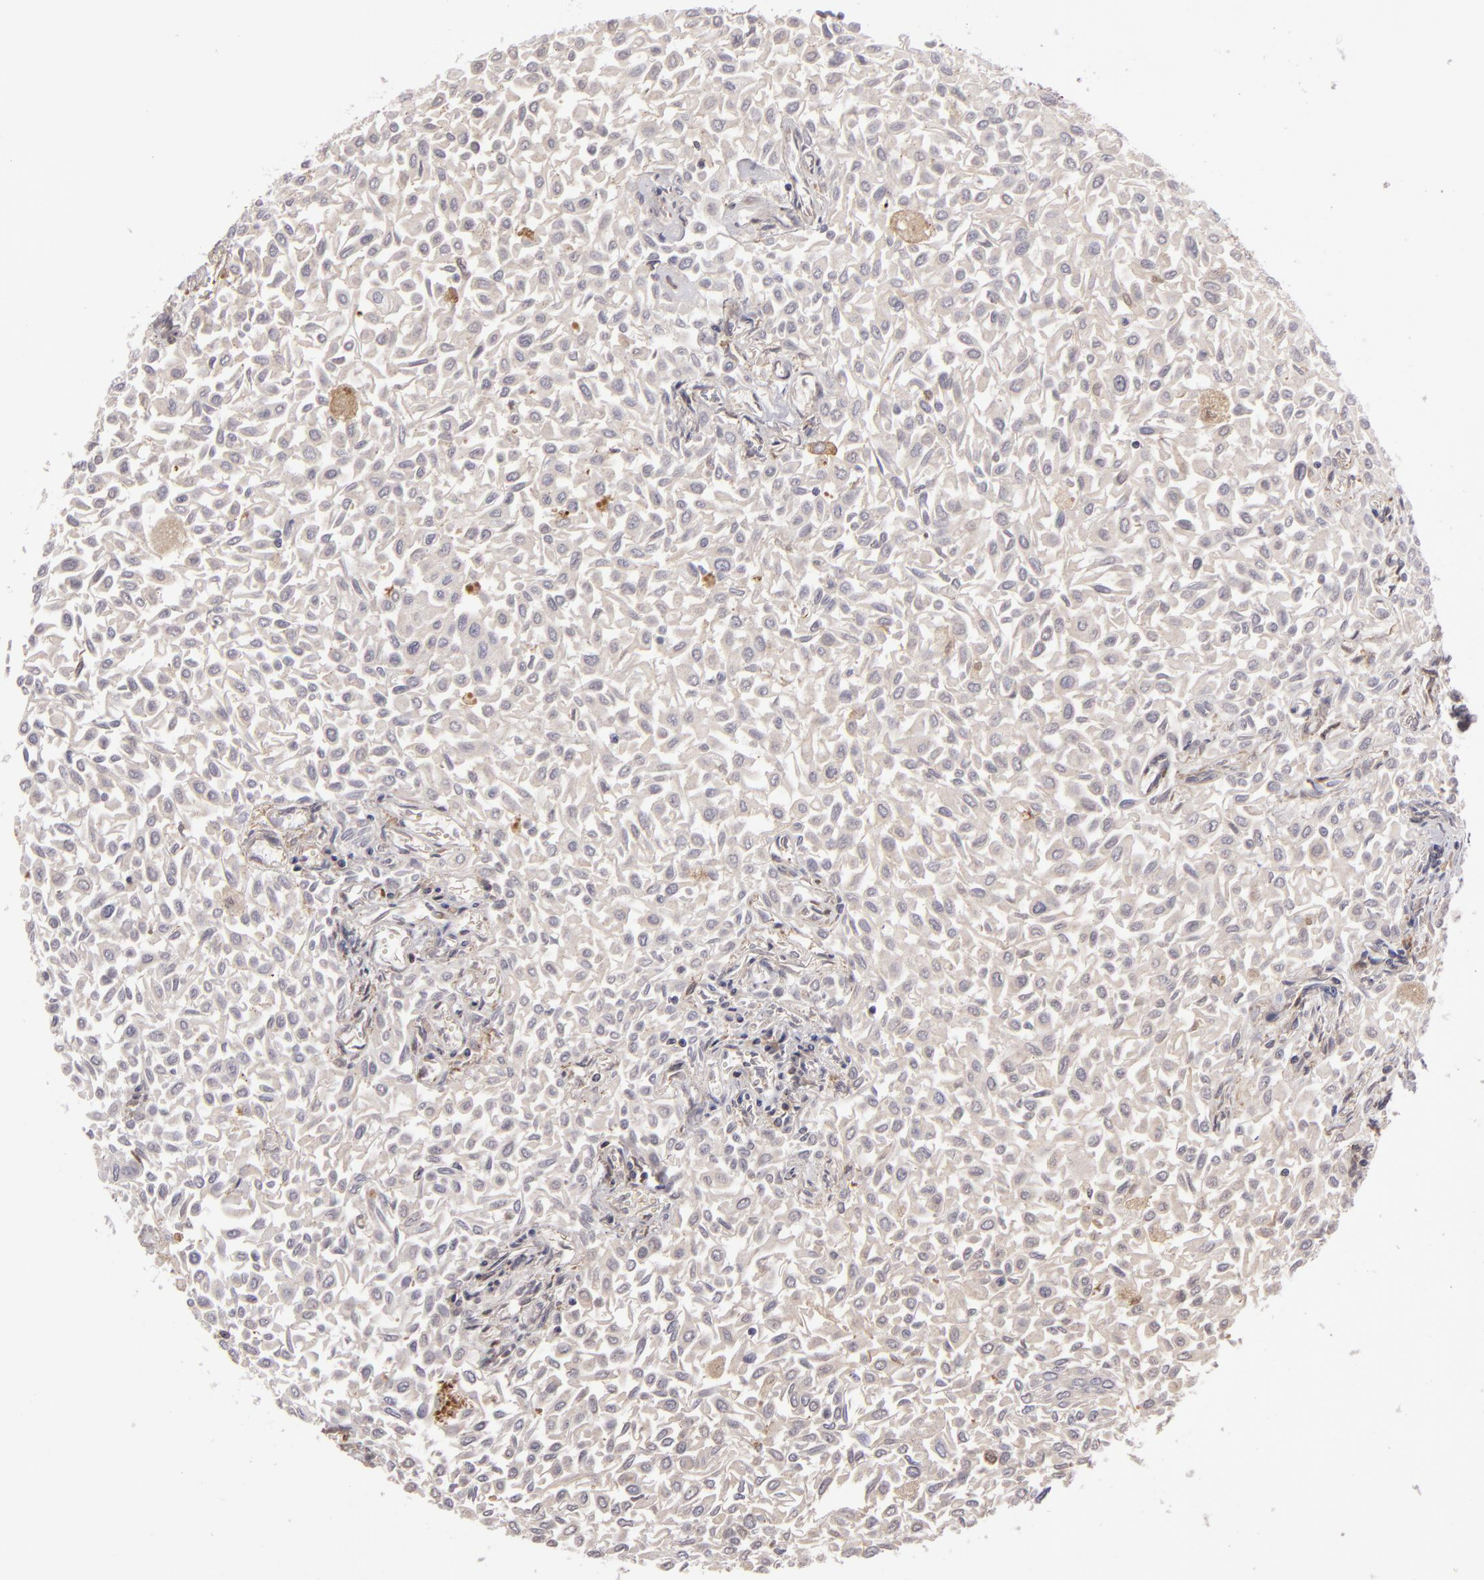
{"staining": {"intensity": "weak", "quantity": ">75%", "location": "cytoplasmic/membranous"}, "tissue": "urothelial cancer", "cell_type": "Tumor cells", "image_type": "cancer", "snomed": [{"axis": "morphology", "description": "Urothelial carcinoma, Low grade"}, {"axis": "topography", "description": "Urinary bladder"}], "caption": "IHC (DAB) staining of human urothelial carcinoma (low-grade) exhibits weak cytoplasmic/membranous protein expression in approximately >75% of tumor cells. (DAB IHC with brightfield microscopy, high magnification).", "gene": "CFB", "patient": {"sex": "male", "age": 64}}